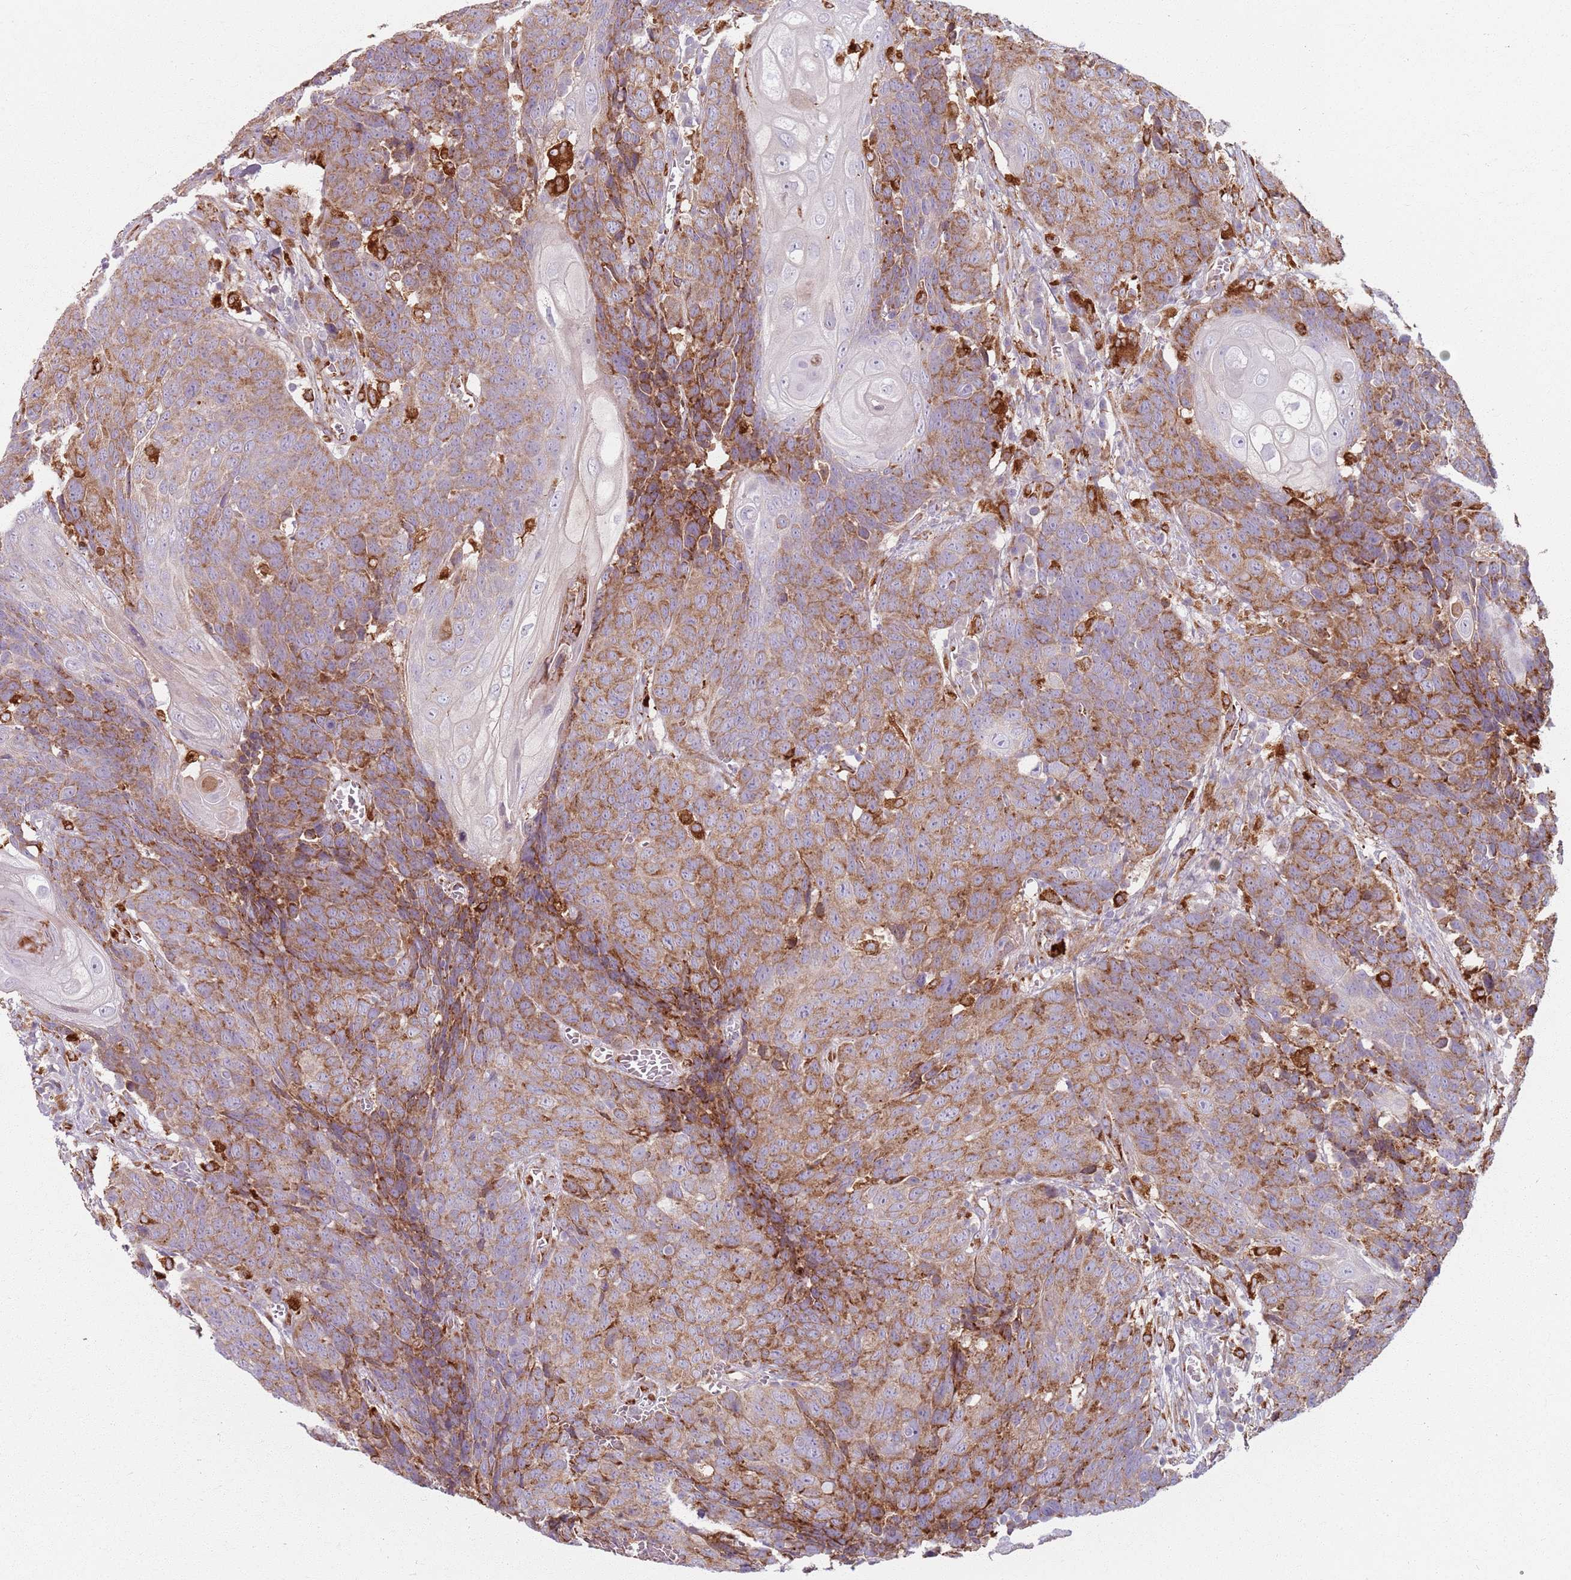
{"staining": {"intensity": "moderate", "quantity": ">75%", "location": "cytoplasmic/membranous"}, "tissue": "head and neck cancer", "cell_type": "Tumor cells", "image_type": "cancer", "snomed": [{"axis": "morphology", "description": "Squamous cell carcinoma, NOS"}, {"axis": "topography", "description": "Head-Neck"}], "caption": "A medium amount of moderate cytoplasmic/membranous expression is seen in about >75% of tumor cells in head and neck cancer tissue.", "gene": "COLGALT1", "patient": {"sex": "male", "age": 66}}